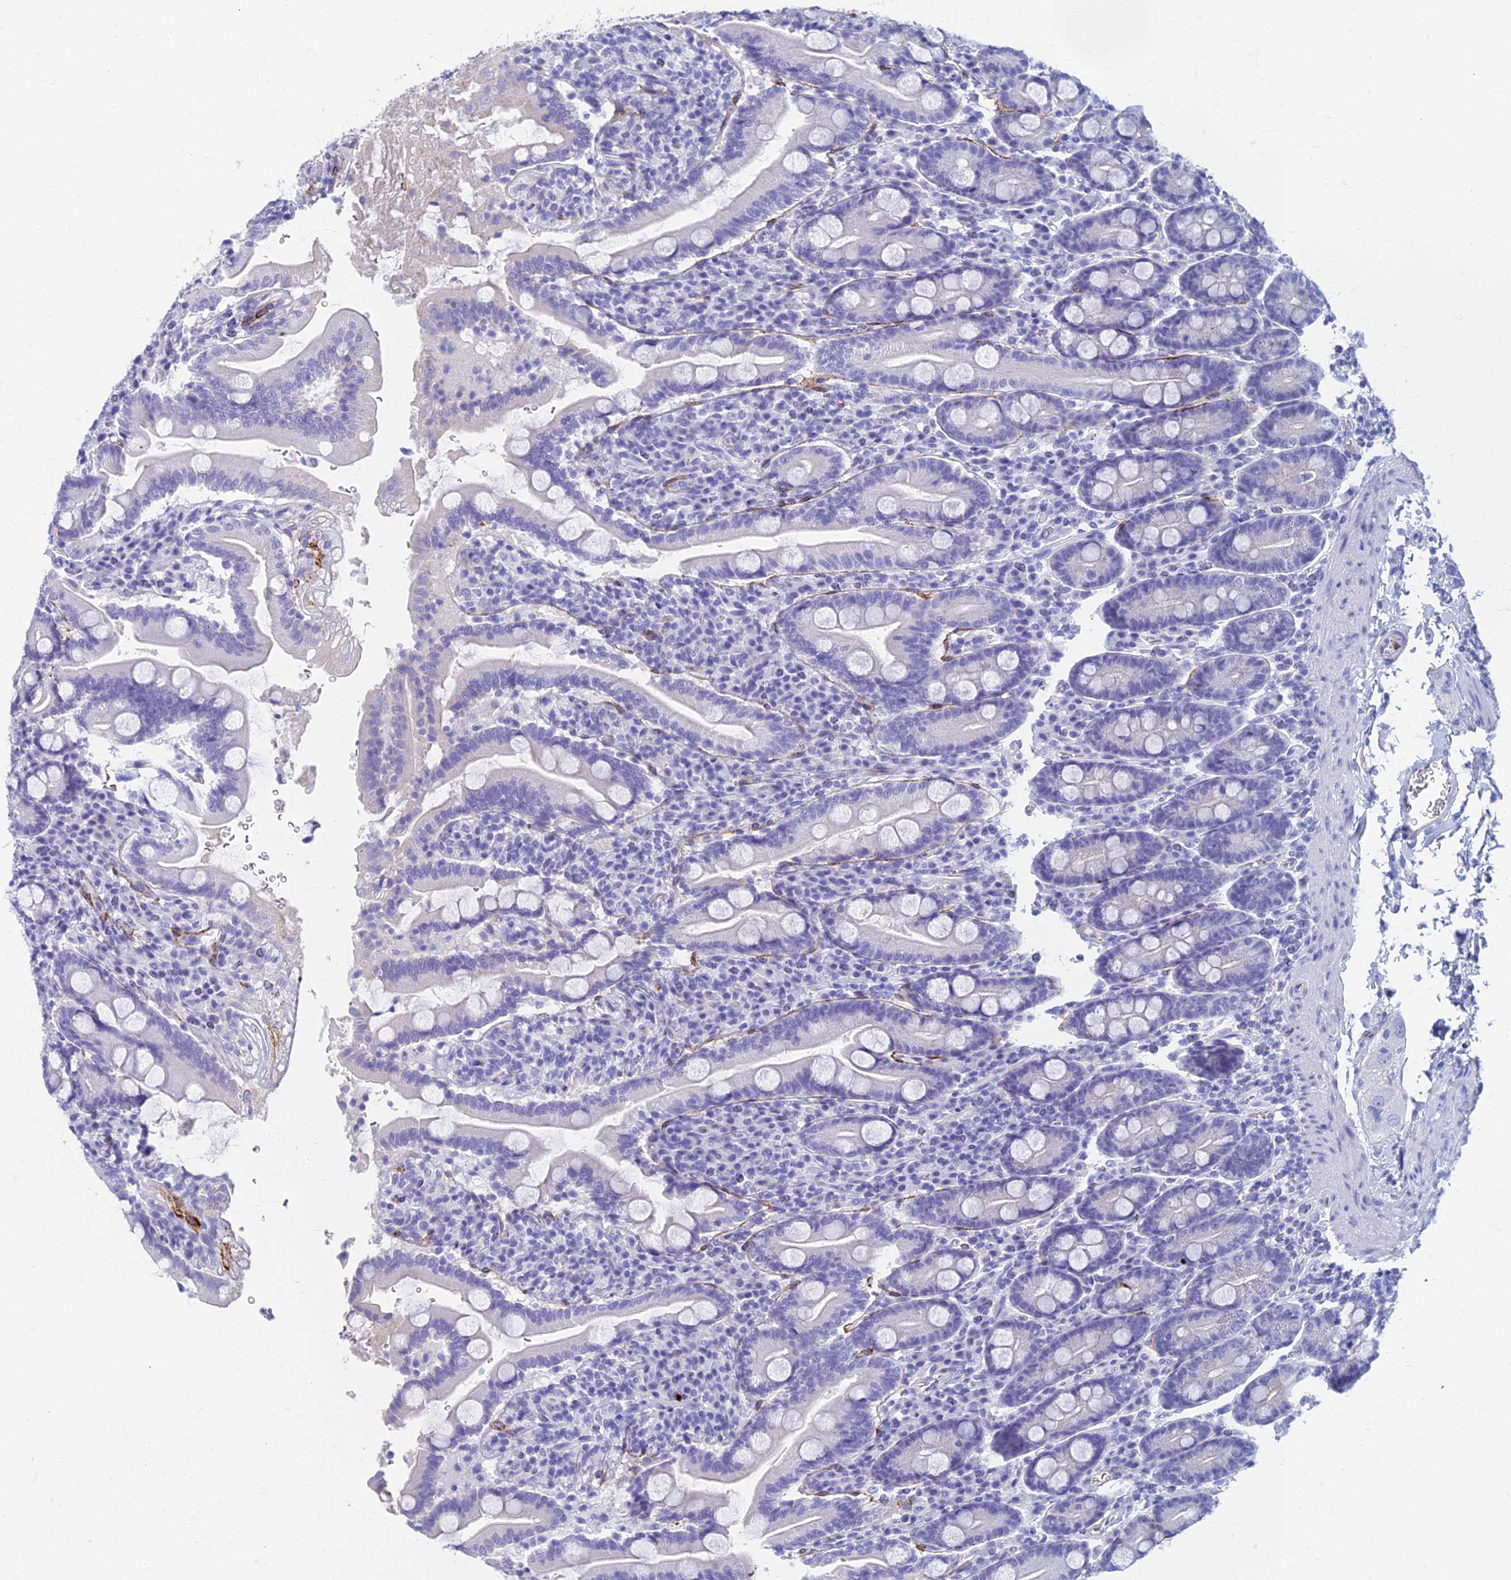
{"staining": {"intensity": "negative", "quantity": "none", "location": "none"}, "tissue": "duodenum", "cell_type": "Glandular cells", "image_type": "normal", "snomed": [{"axis": "morphology", "description": "Normal tissue, NOS"}, {"axis": "topography", "description": "Duodenum"}], "caption": "Micrograph shows no significant protein positivity in glandular cells of unremarkable duodenum. (Brightfield microscopy of DAB immunohistochemistry (IHC) at high magnification).", "gene": "ETFRF1", "patient": {"sex": "male", "age": 35}}